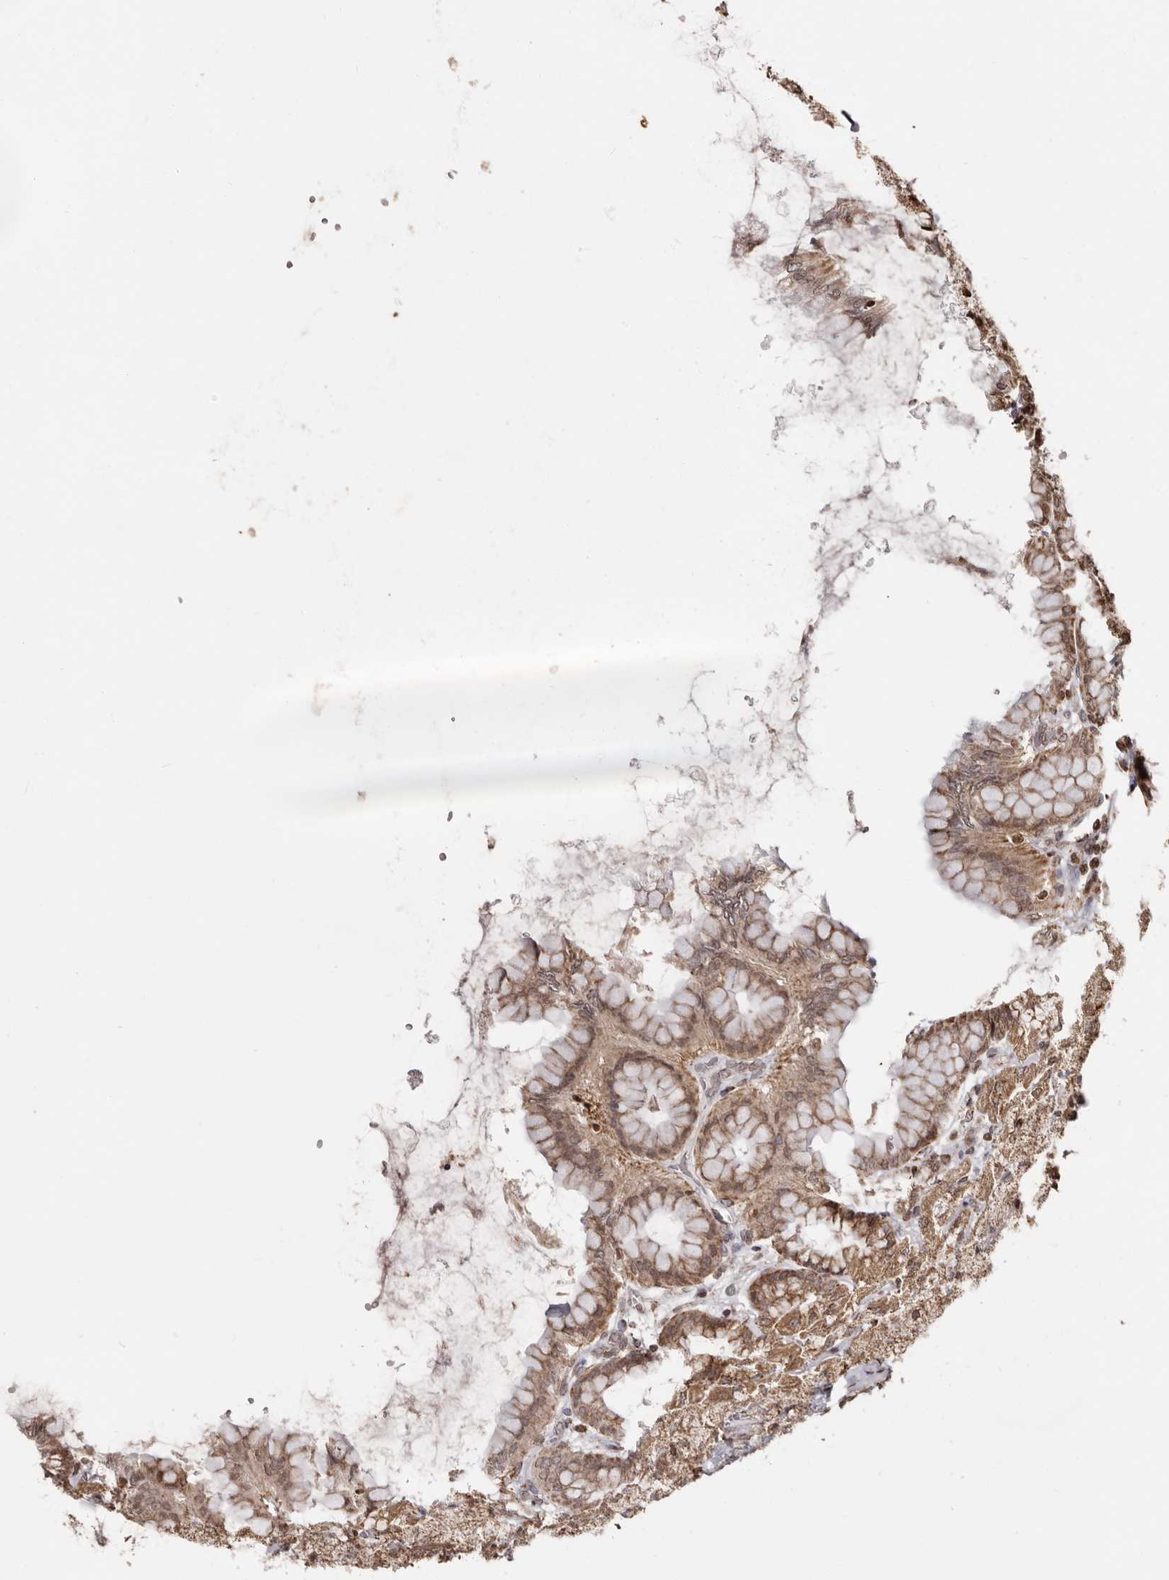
{"staining": {"intensity": "moderate", "quantity": ">75%", "location": "cytoplasmic/membranous"}, "tissue": "stomach", "cell_type": "Glandular cells", "image_type": "normal", "snomed": [{"axis": "morphology", "description": "Normal tissue, NOS"}, {"axis": "topography", "description": "Stomach, upper"}], "caption": "Moderate cytoplasmic/membranous protein expression is seen in about >75% of glandular cells in stomach.", "gene": "CCDC190", "patient": {"sex": "female", "age": 56}}